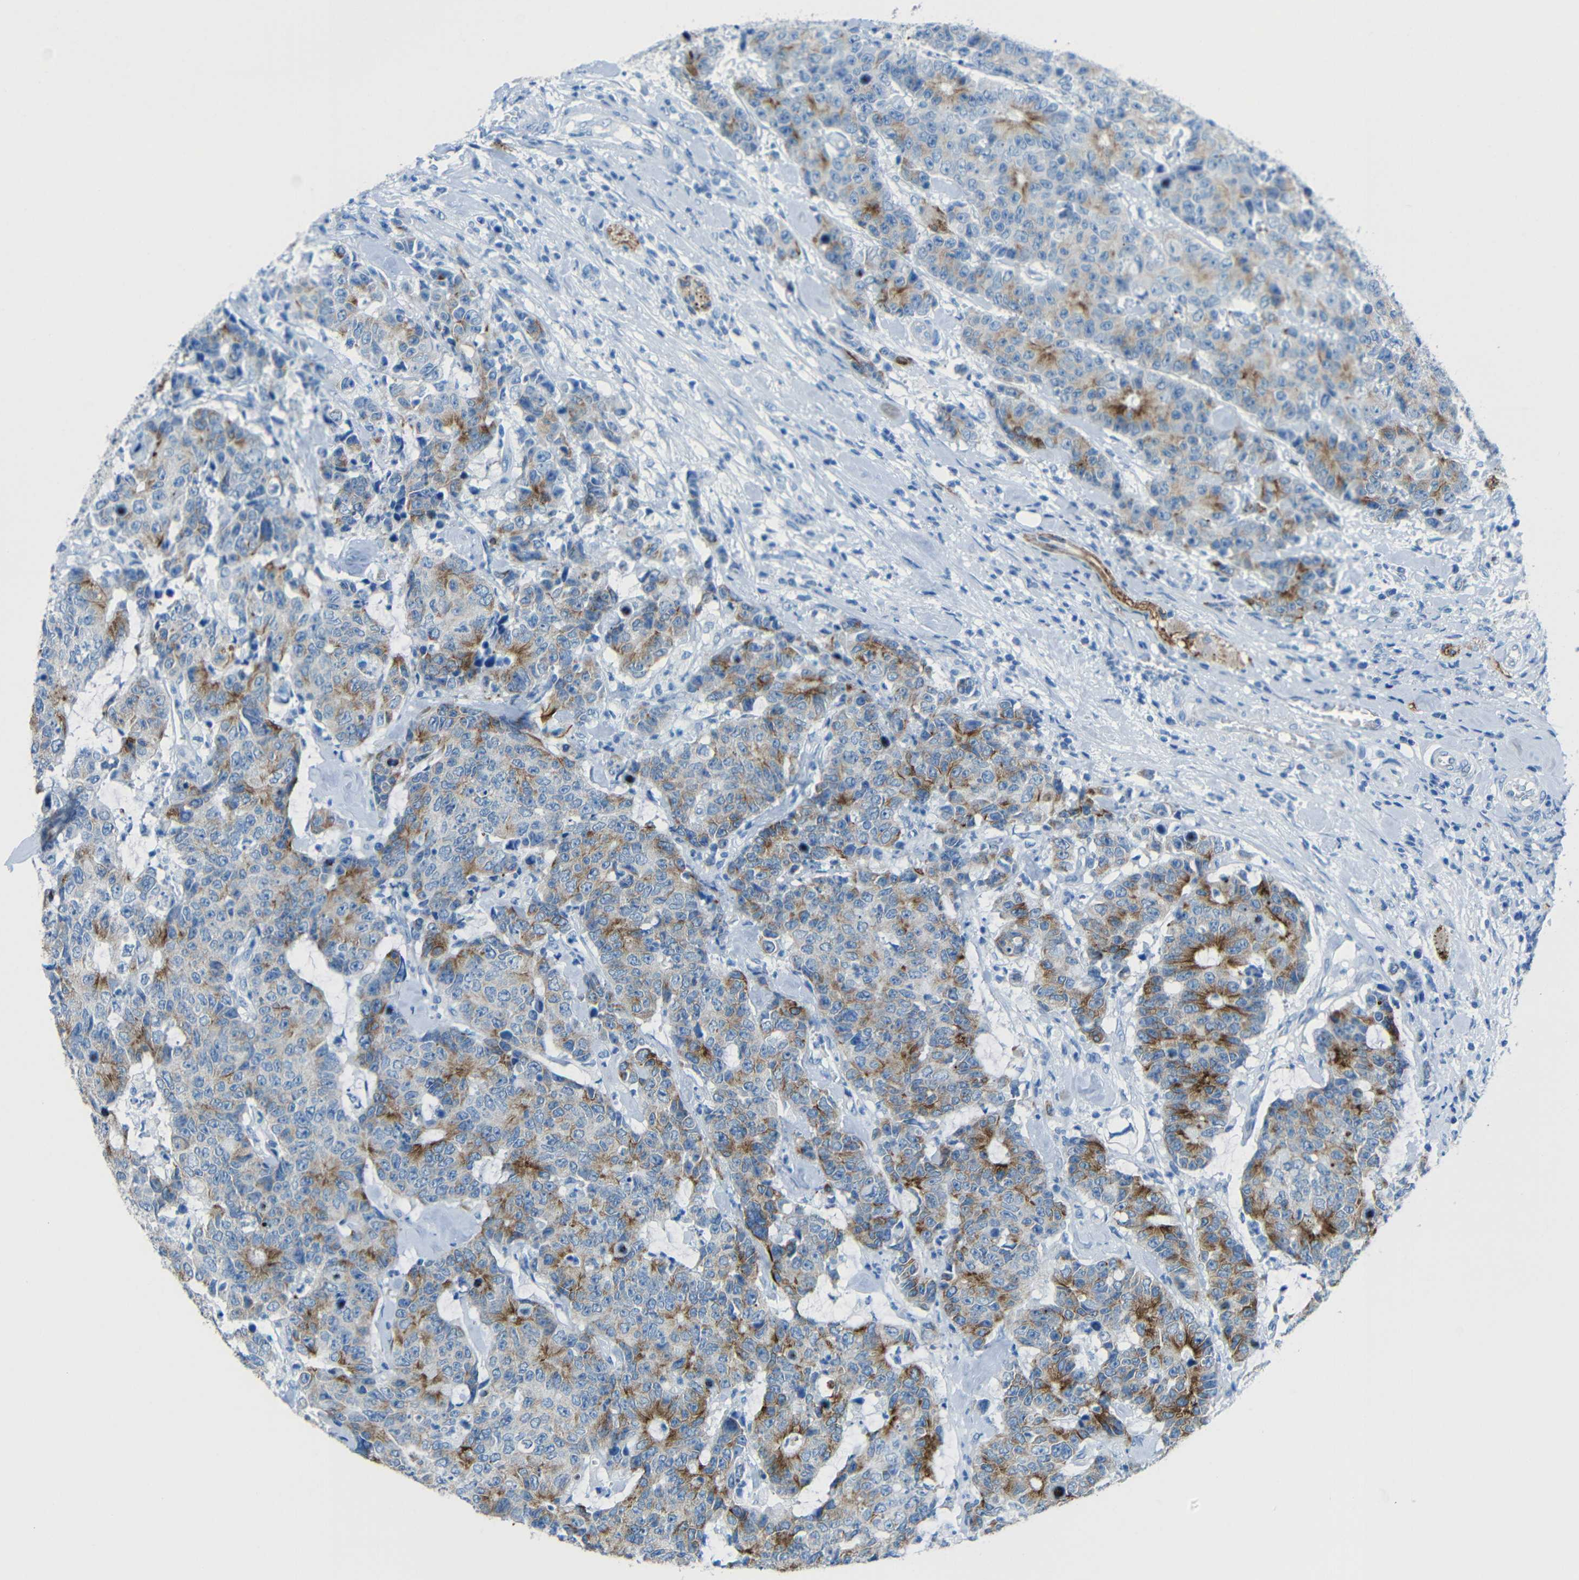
{"staining": {"intensity": "strong", "quantity": "25%-75%", "location": "cytoplasmic/membranous"}, "tissue": "colorectal cancer", "cell_type": "Tumor cells", "image_type": "cancer", "snomed": [{"axis": "morphology", "description": "Adenocarcinoma, NOS"}, {"axis": "topography", "description": "Colon"}], "caption": "DAB immunohistochemical staining of colorectal adenocarcinoma reveals strong cytoplasmic/membranous protein positivity in about 25%-75% of tumor cells.", "gene": "TUBB4B", "patient": {"sex": "female", "age": 86}}